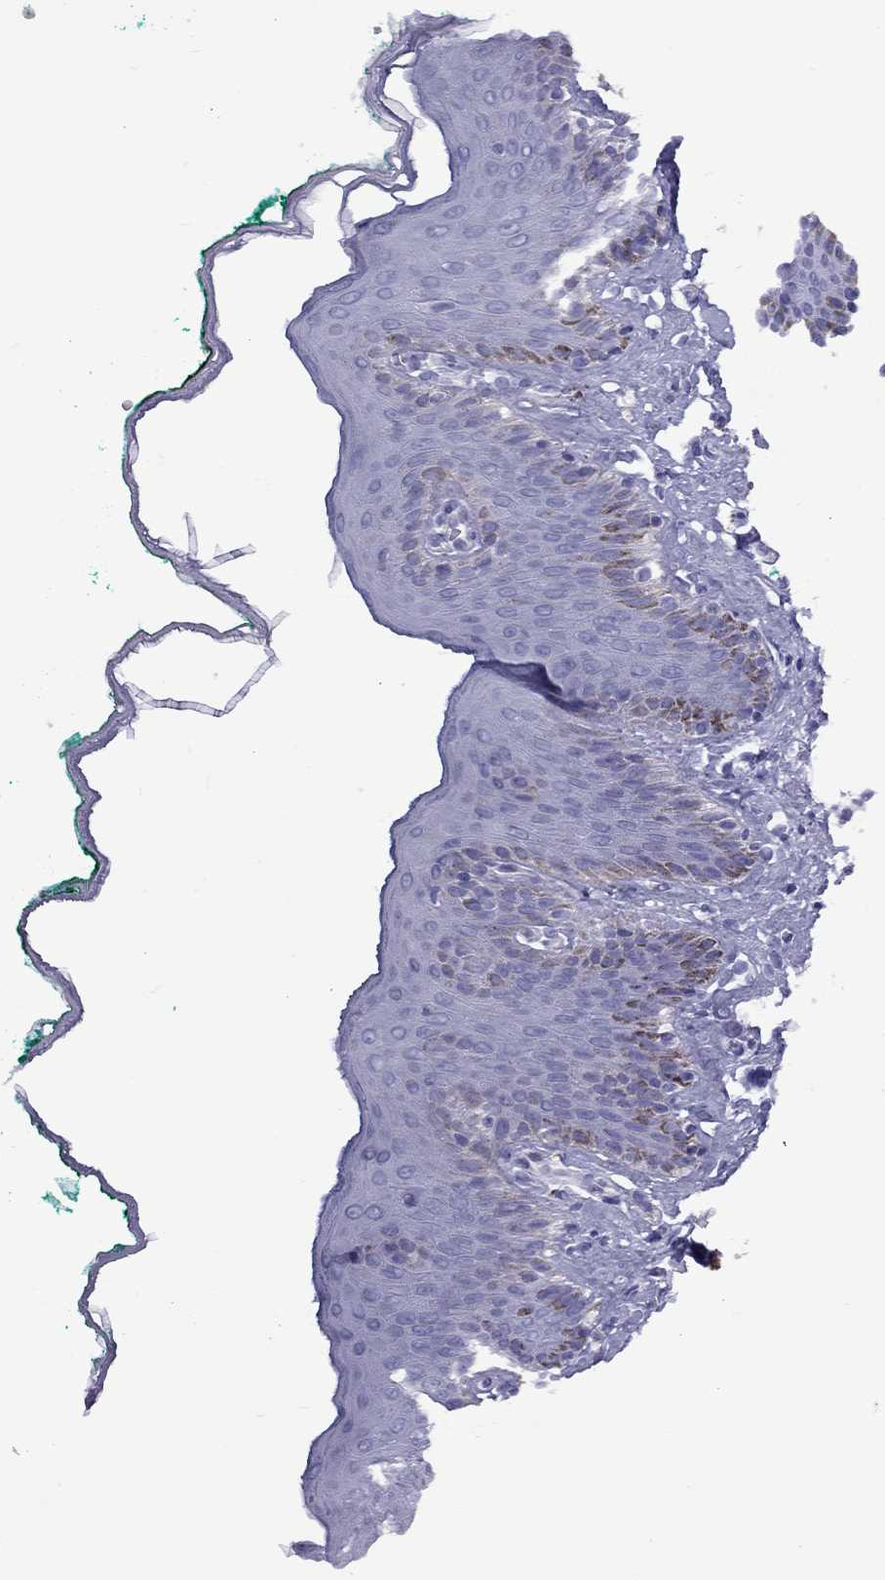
{"staining": {"intensity": "negative", "quantity": "none", "location": "none"}, "tissue": "skin", "cell_type": "Epidermal cells", "image_type": "normal", "snomed": [{"axis": "morphology", "description": "Normal tissue, NOS"}, {"axis": "topography", "description": "Vulva"}], "caption": "The image reveals no significant positivity in epidermal cells of skin. The staining is performed using DAB (3,3'-diaminobenzidine) brown chromogen with nuclei counter-stained in using hematoxylin.", "gene": "FSCN3", "patient": {"sex": "female", "age": 66}}